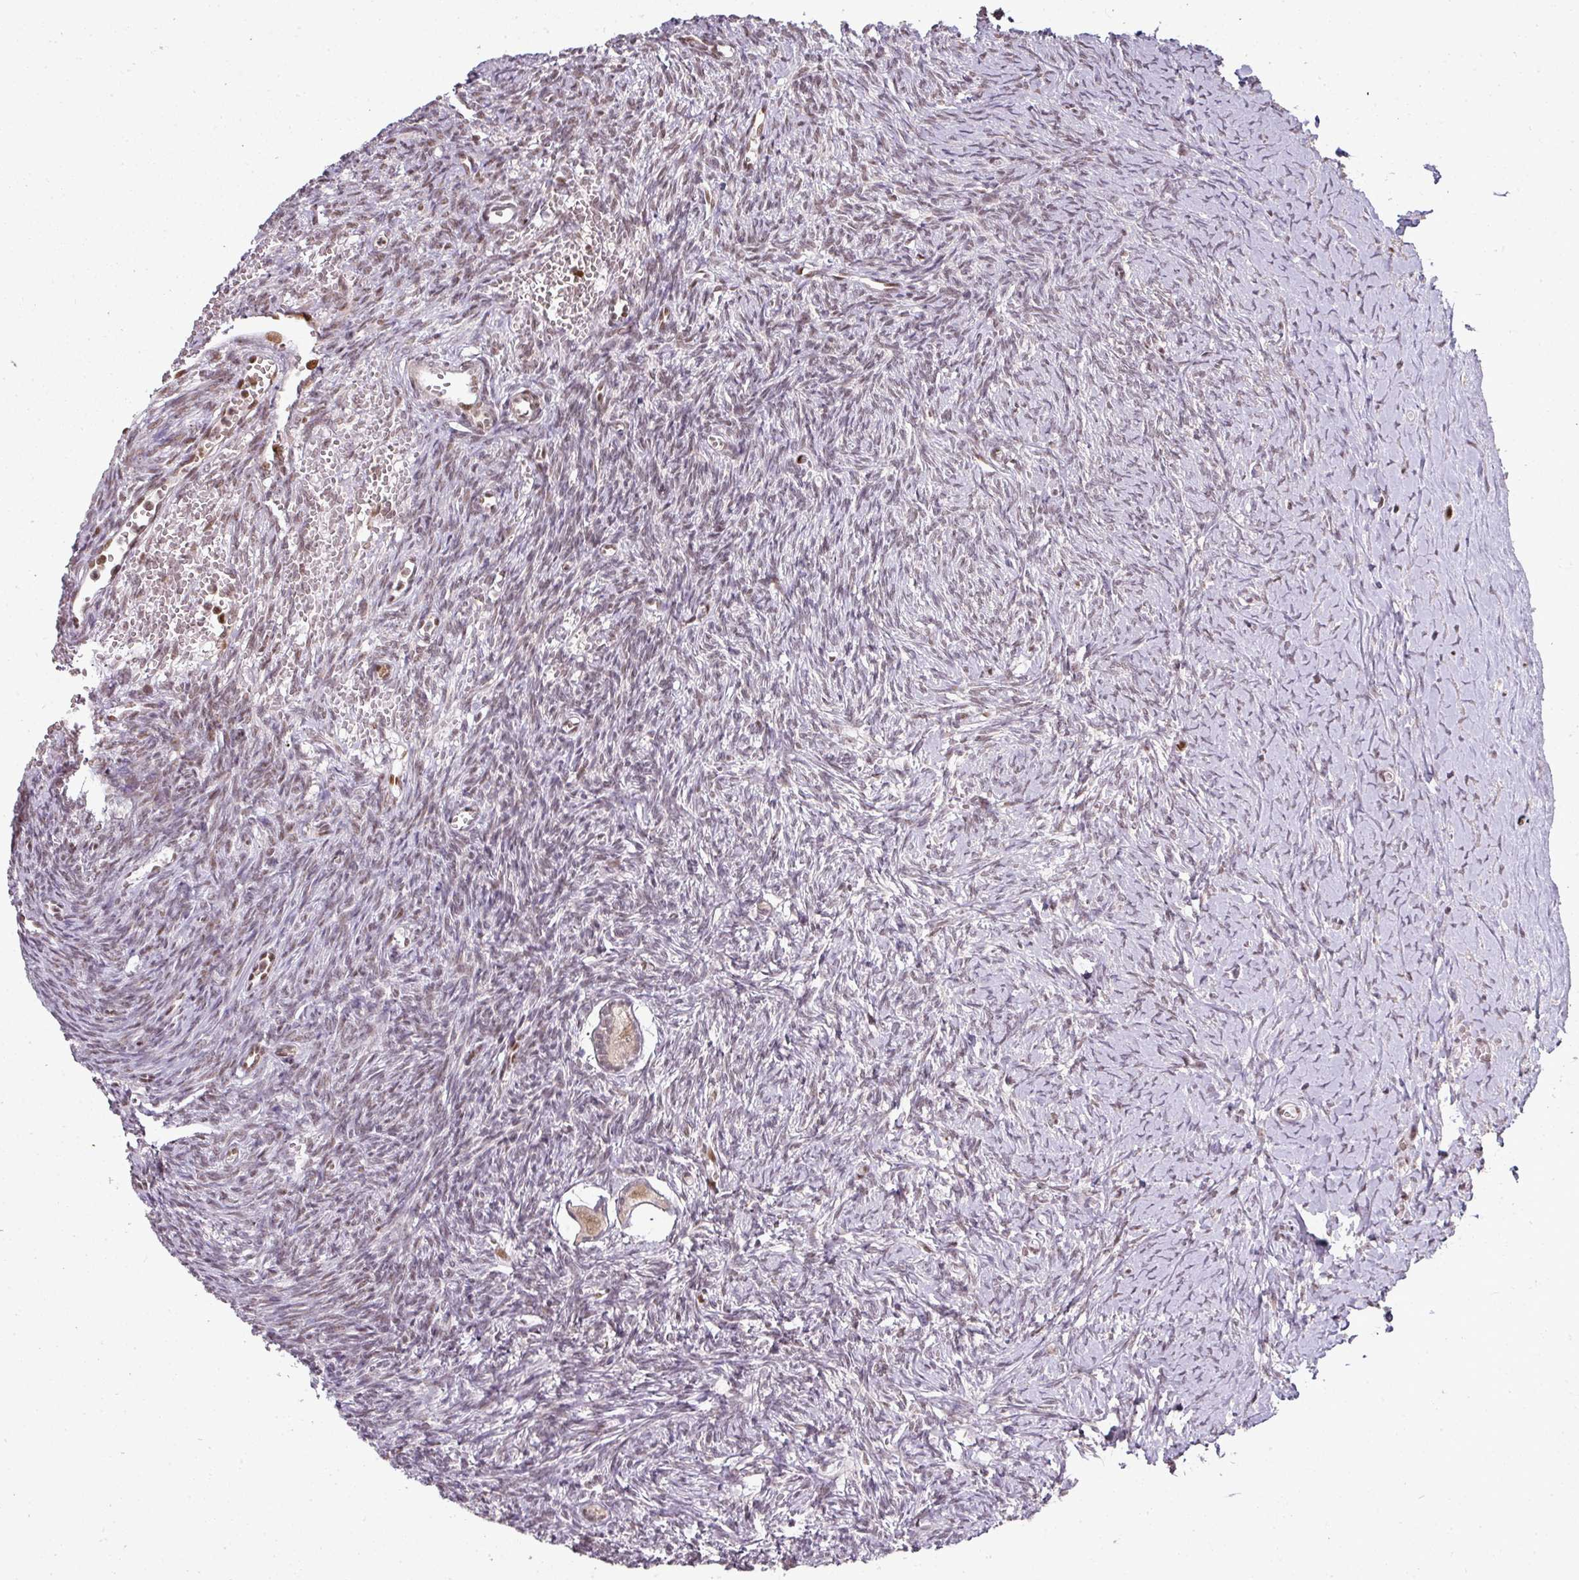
{"staining": {"intensity": "moderate", "quantity": ">75%", "location": "nuclear"}, "tissue": "ovary", "cell_type": "Follicle cells", "image_type": "normal", "snomed": [{"axis": "morphology", "description": "Normal tissue, NOS"}, {"axis": "topography", "description": "Ovary"}], "caption": "IHC (DAB (3,3'-diaminobenzidine)) staining of unremarkable human ovary demonstrates moderate nuclear protein positivity in approximately >75% of follicle cells.", "gene": "GPRIN2", "patient": {"sex": "female", "age": 39}}